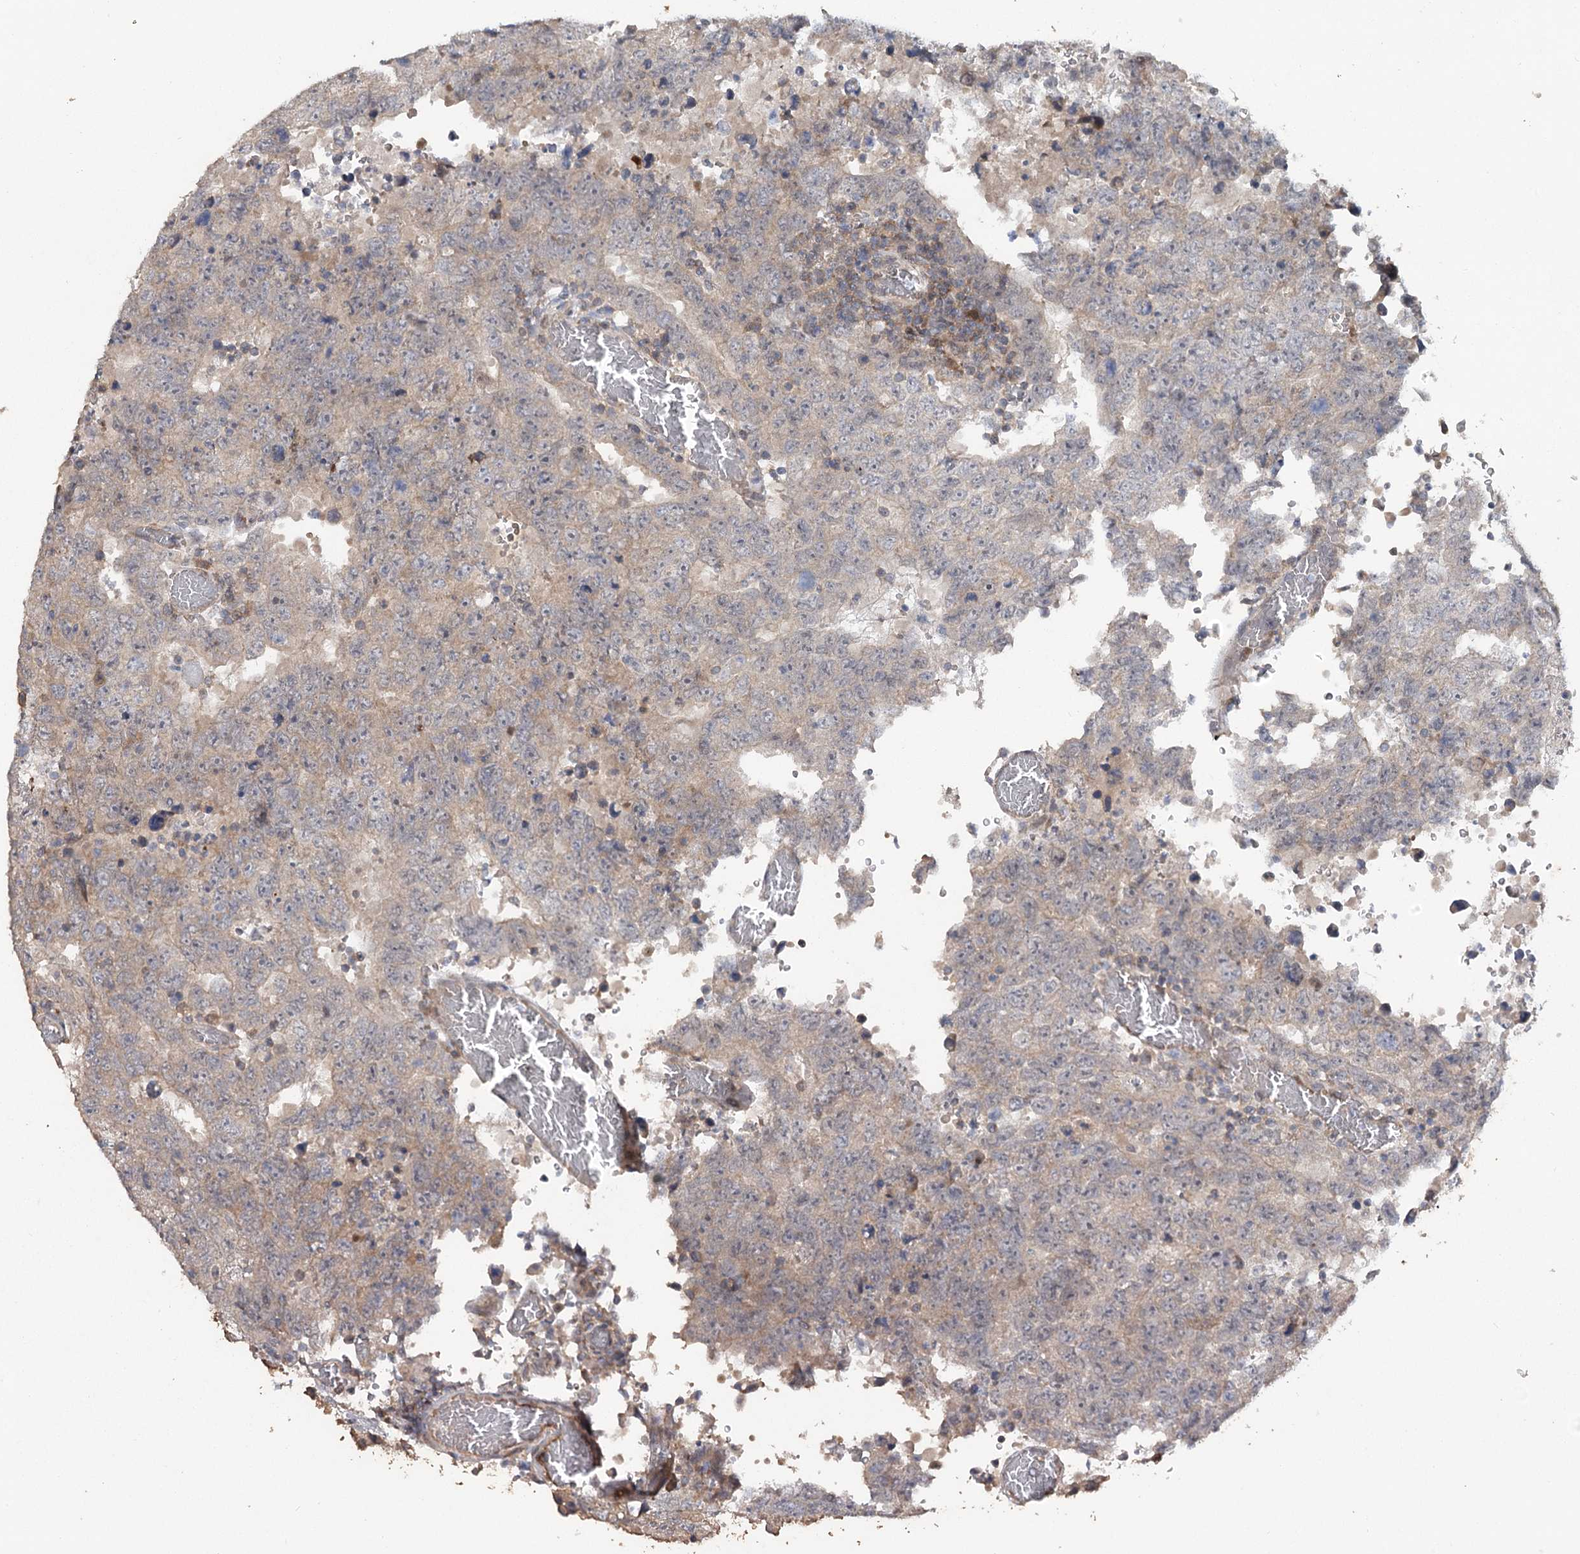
{"staining": {"intensity": "weak", "quantity": "<25%", "location": "cytoplasmic/membranous"}, "tissue": "testis cancer", "cell_type": "Tumor cells", "image_type": "cancer", "snomed": [{"axis": "morphology", "description": "Carcinoma, Embryonal, NOS"}, {"axis": "topography", "description": "Testis"}], "caption": "Image shows no significant protein positivity in tumor cells of testis cancer (embryonal carcinoma).", "gene": "MAP3K13", "patient": {"sex": "male", "age": 26}}